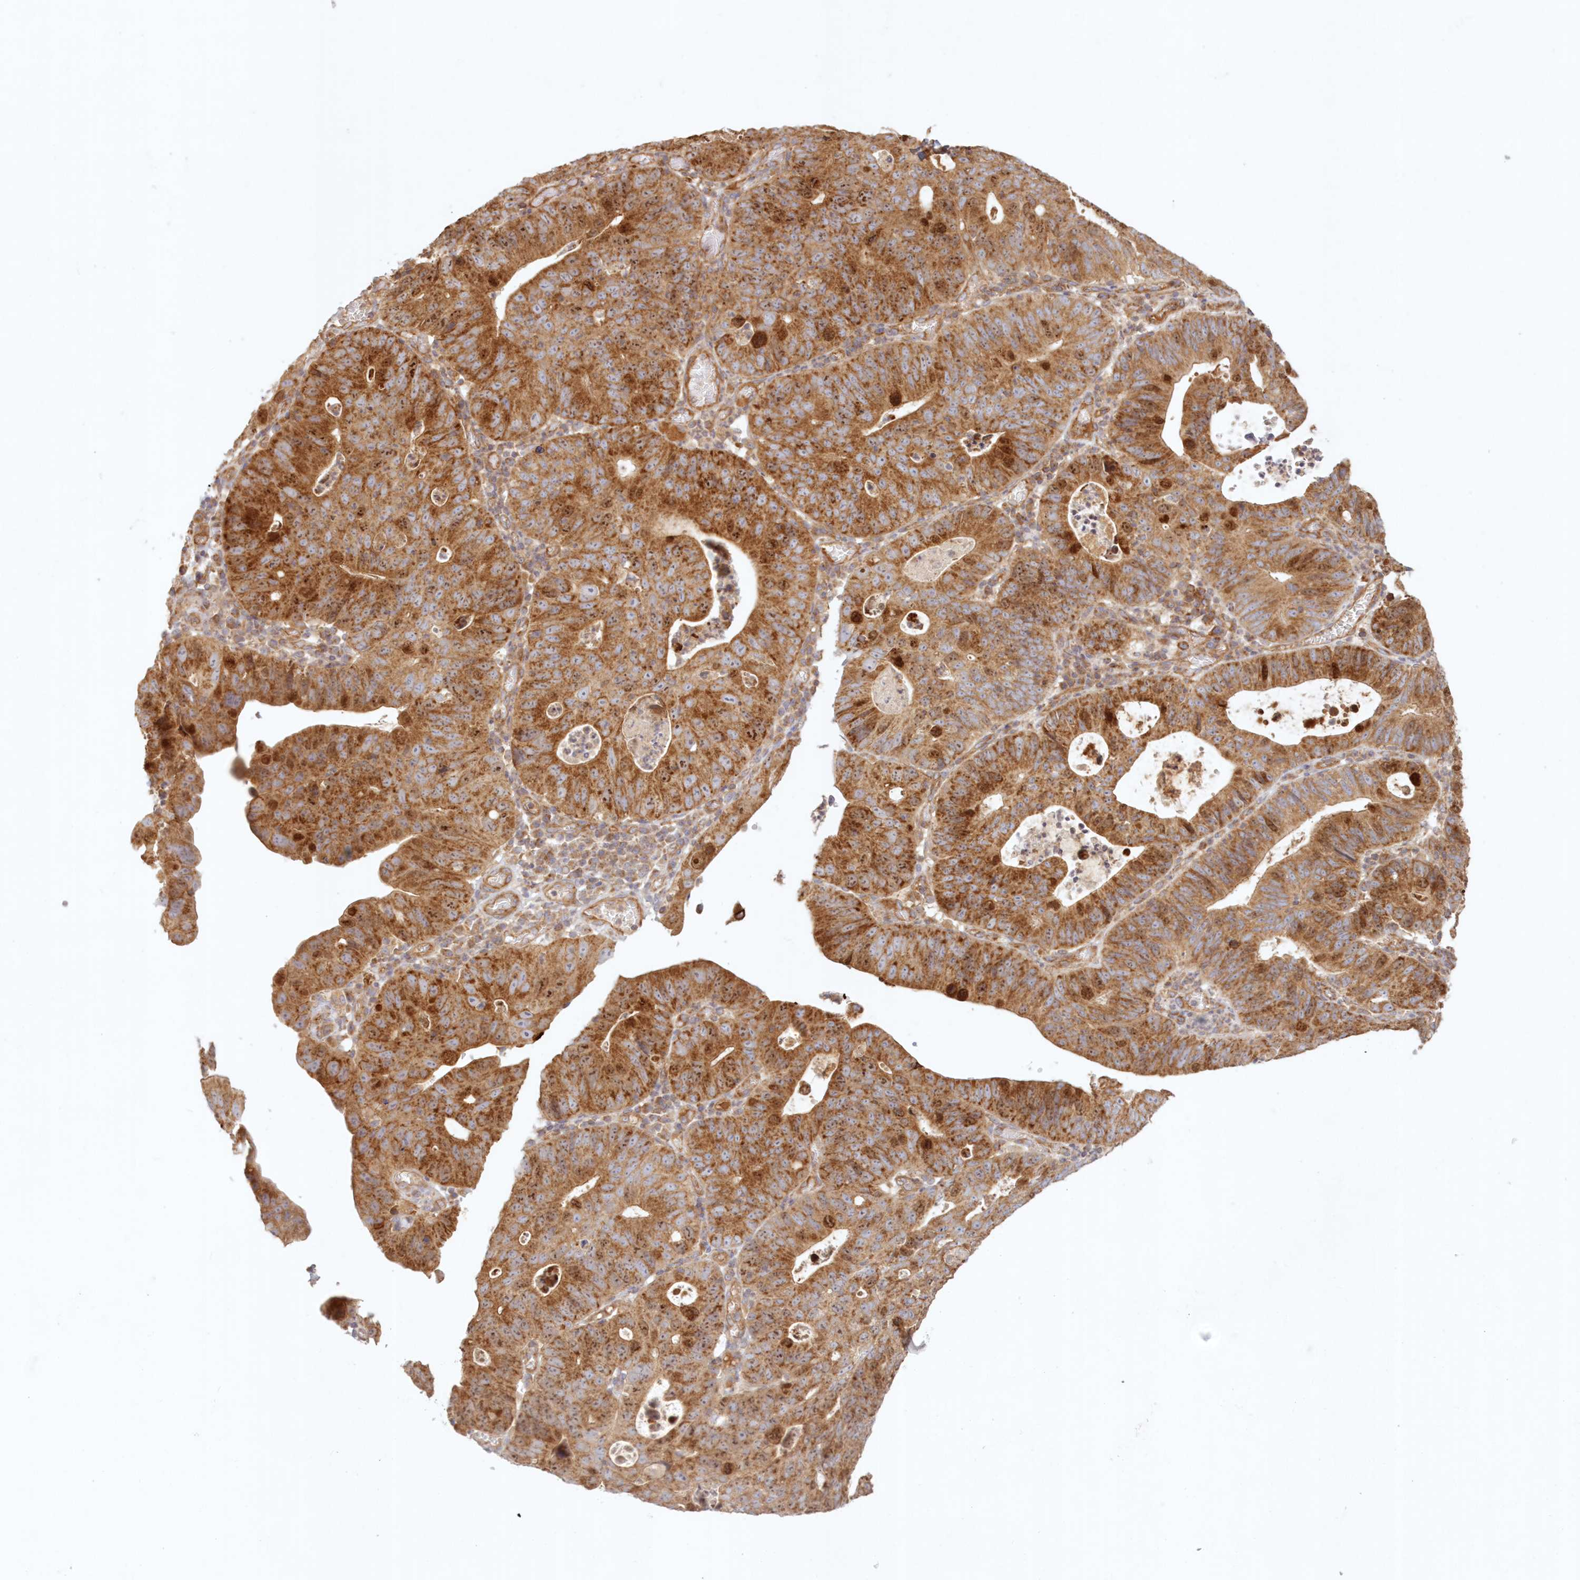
{"staining": {"intensity": "strong", "quantity": ">75%", "location": "cytoplasmic/membranous"}, "tissue": "stomach cancer", "cell_type": "Tumor cells", "image_type": "cancer", "snomed": [{"axis": "morphology", "description": "Adenocarcinoma, NOS"}, {"axis": "topography", "description": "Stomach"}], "caption": "Immunohistochemistry (DAB) staining of stomach adenocarcinoma shows strong cytoplasmic/membranous protein positivity in approximately >75% of tumor cells. (DAB IHC, brown staining for protein, blue staining for nuclei).", "gene": "KIAA0232", "patient": {"sex": "male", "age": 59}}